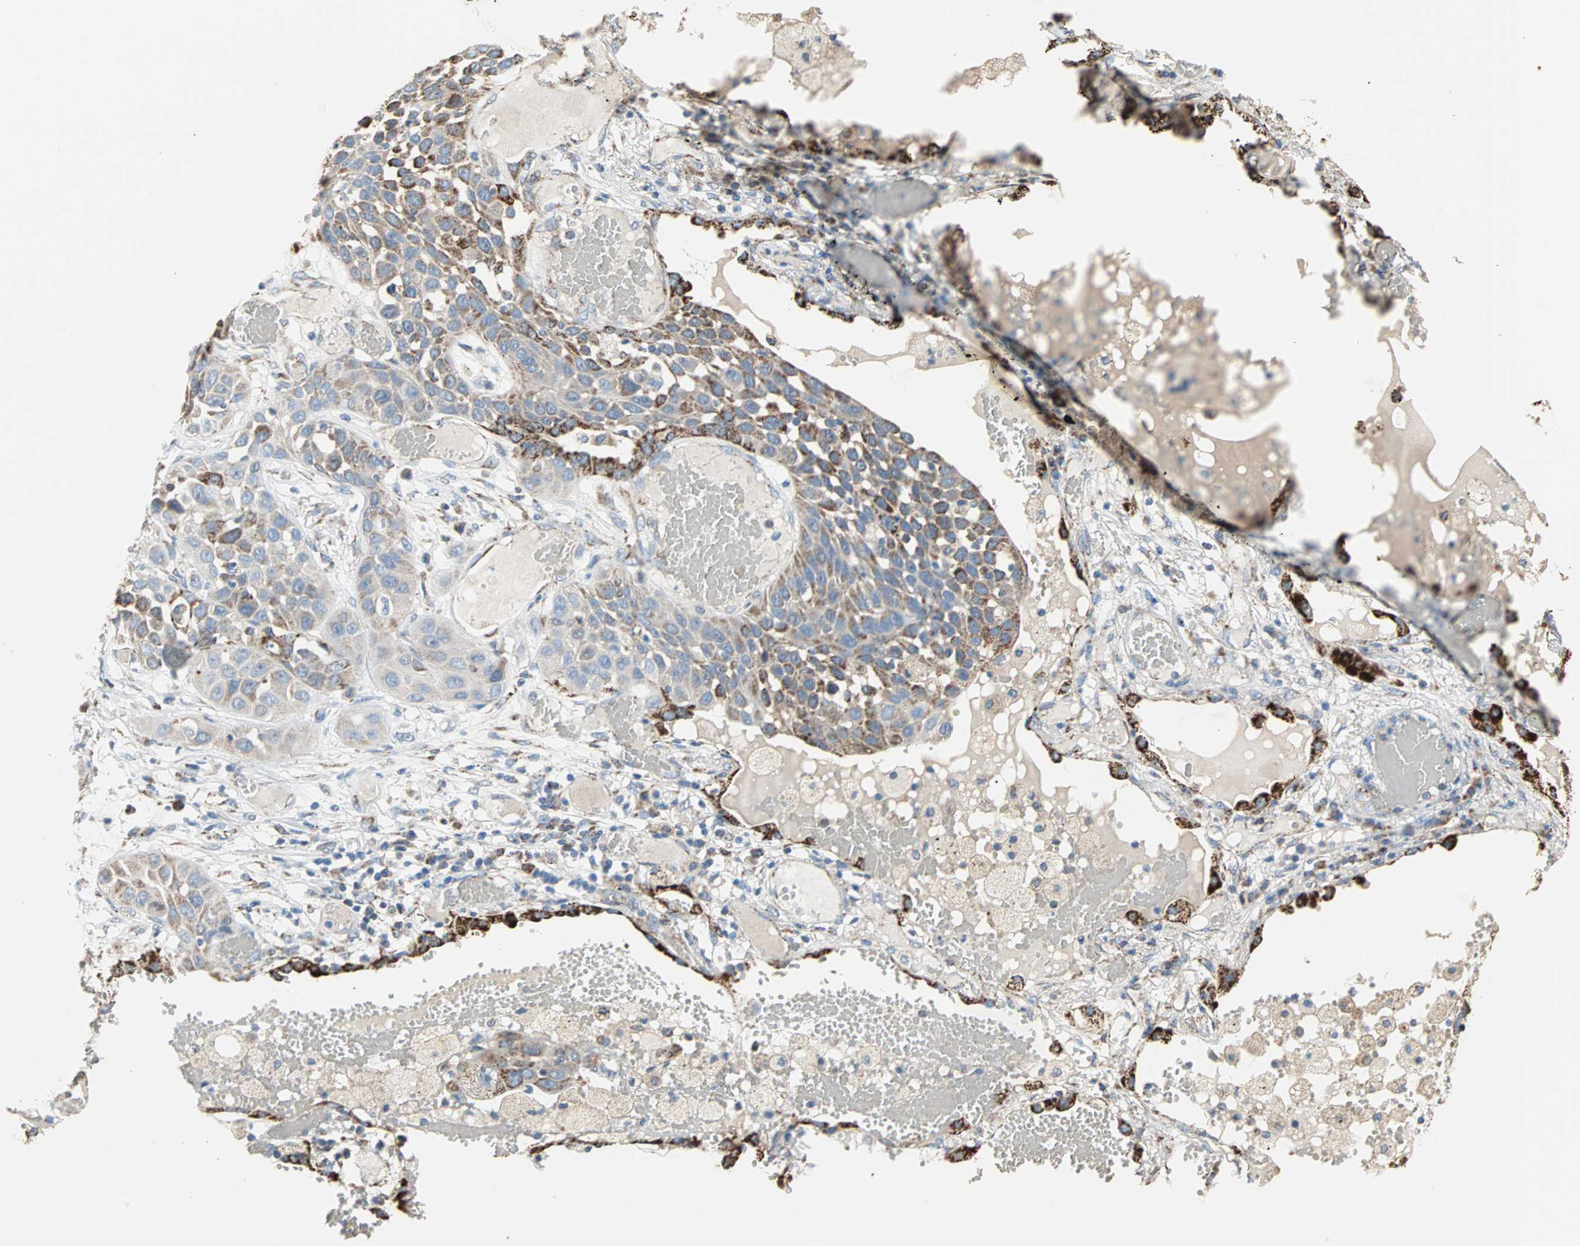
{"staining": {"intensity": "strong", "quantity": "<25%", "location": "cytoplasmic/membranous"}, "tissue": "lung cancer", "cell_type": "Tumor cells", "image_type": "cancer", "snomed": [{"axis": "morphology", "description": "Squamous cell carcinoma, NOS"}, {"axis": "topography", "description": "Lung"}], "caption": "Squamous cell carcinoma (lung) stained for a protein (brown) demonstrates strong cytoplasmic/membranous positive staining in approximately <25% of tumor cells.", "gene": "TST", "patient": {"sex": "male", "age": 71}}